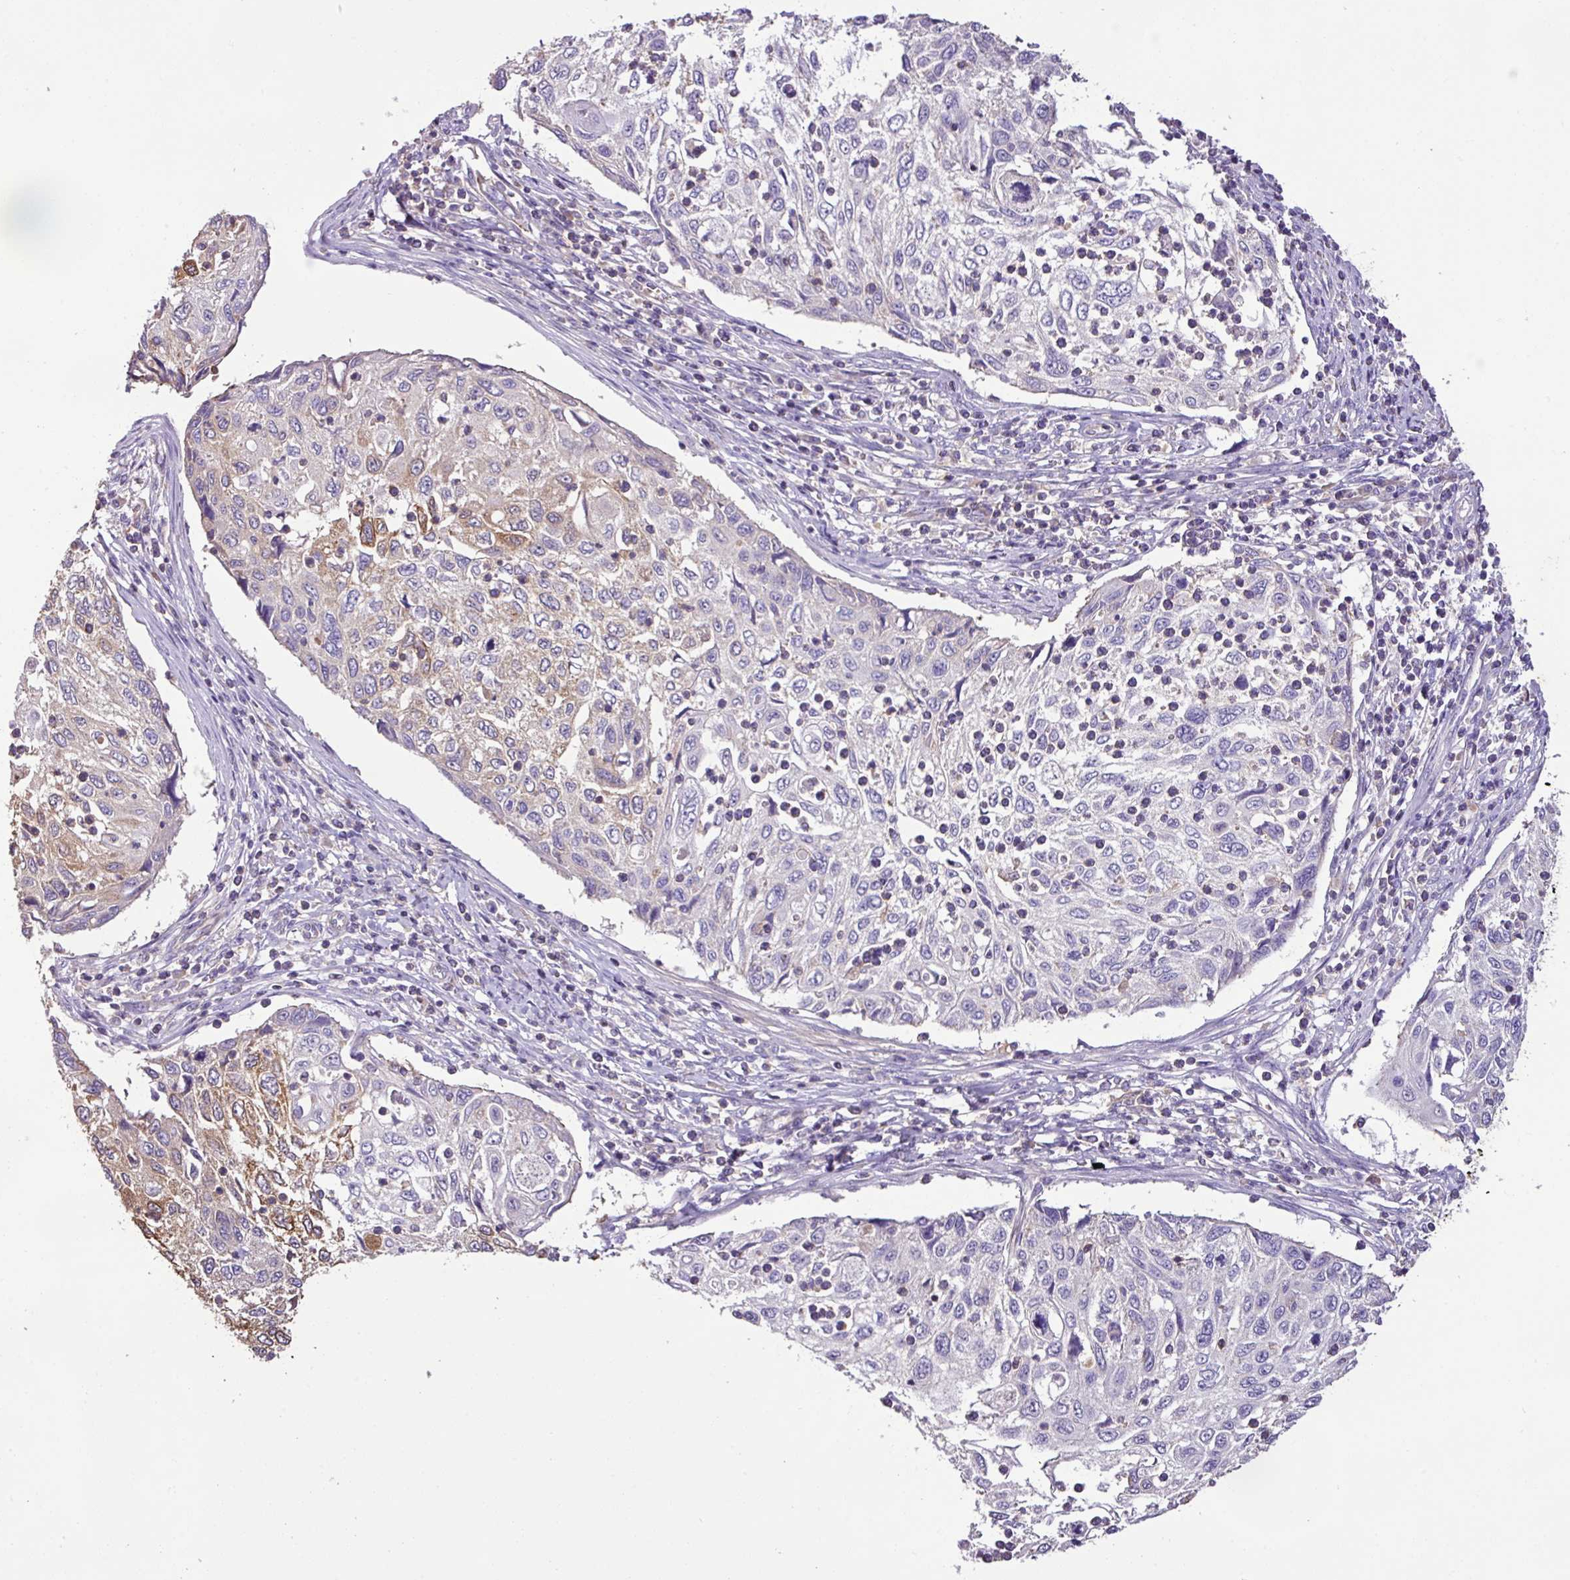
{"staining": {"intensity": "moderate", "quantity": "25%-75%", "location": "cytoplasmic/membranous"}, "tissue": "cervical cancer", "cell_type": "Tumor cells", "image_type": "cancer", "snomed": [{"axis": "morphology", "description": "Squamous cell carcinoma, NOS"}, {"axis": "topography", "description": "Cervix"}], "caption": "Tumor cells reveal moderate cytoplasmic/membranous staining in about 25%-75% of cells in cervical cancer.", "gene": "AGR3", "patient": {"sex": "female", "age": 70}}